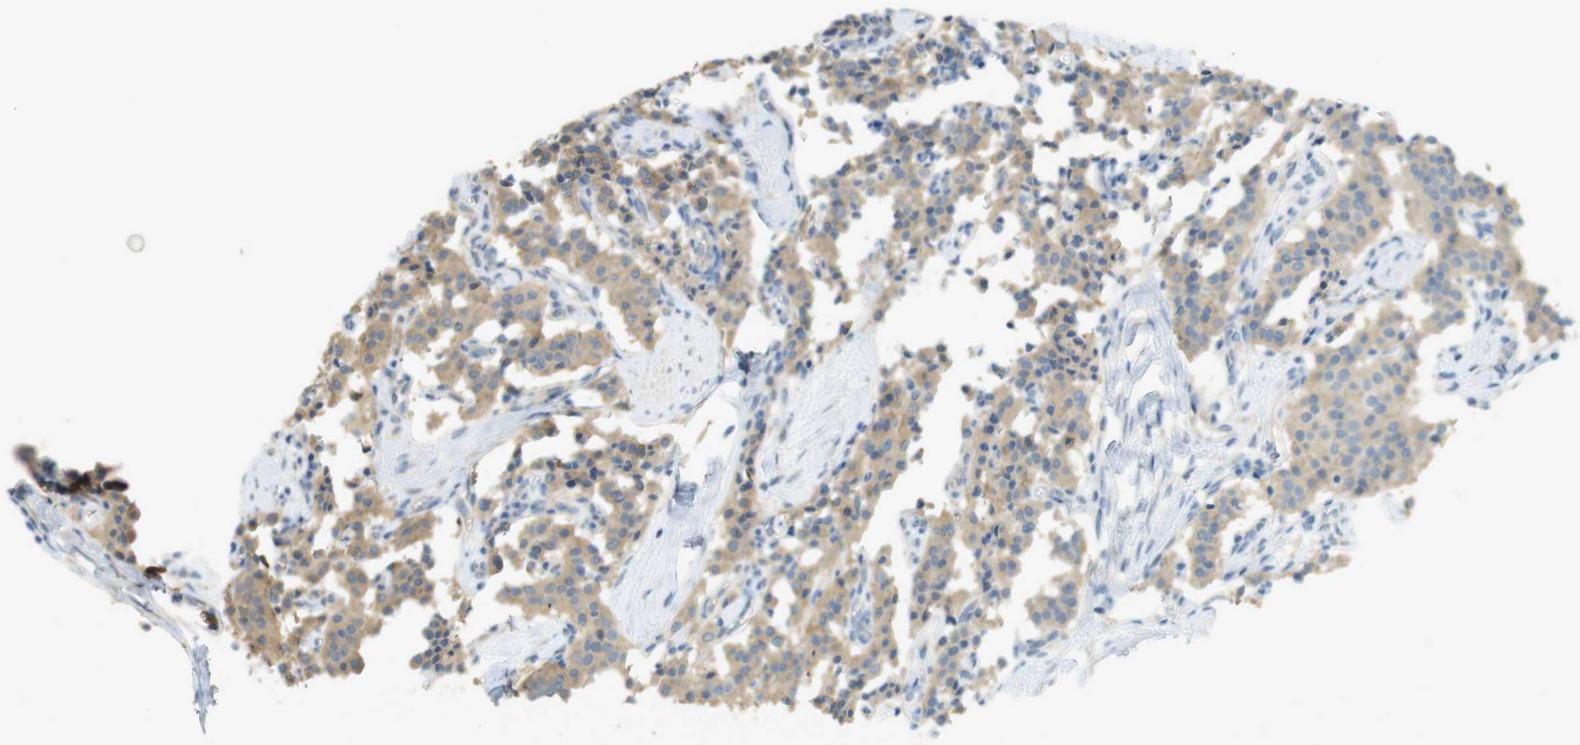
{"staining": {"intensity": "moderate", "quantity": ">75%", "location": "cytoplasmic/membranous"}, "tissue": "carcinoid", "cell_type": "Tumor cells", "image_type": "cancer", "snomed": [{"axis": "morphology", "description": "Carcinoid, malignant, NOS"}, {"axis": "topography", "description": "Lung"}], "caption": "Protein staining of malignant carcinoid tissue exhibits moderate cytoplasmic/membranous staining in about >75% of tumor cells. Using DAB (brown) and hematoxylin (blue) stains, captured at high magnification using brightfield microscopy.", "gene": "ZDHHC20", "patient": {"sex": "male", "age": 30}}